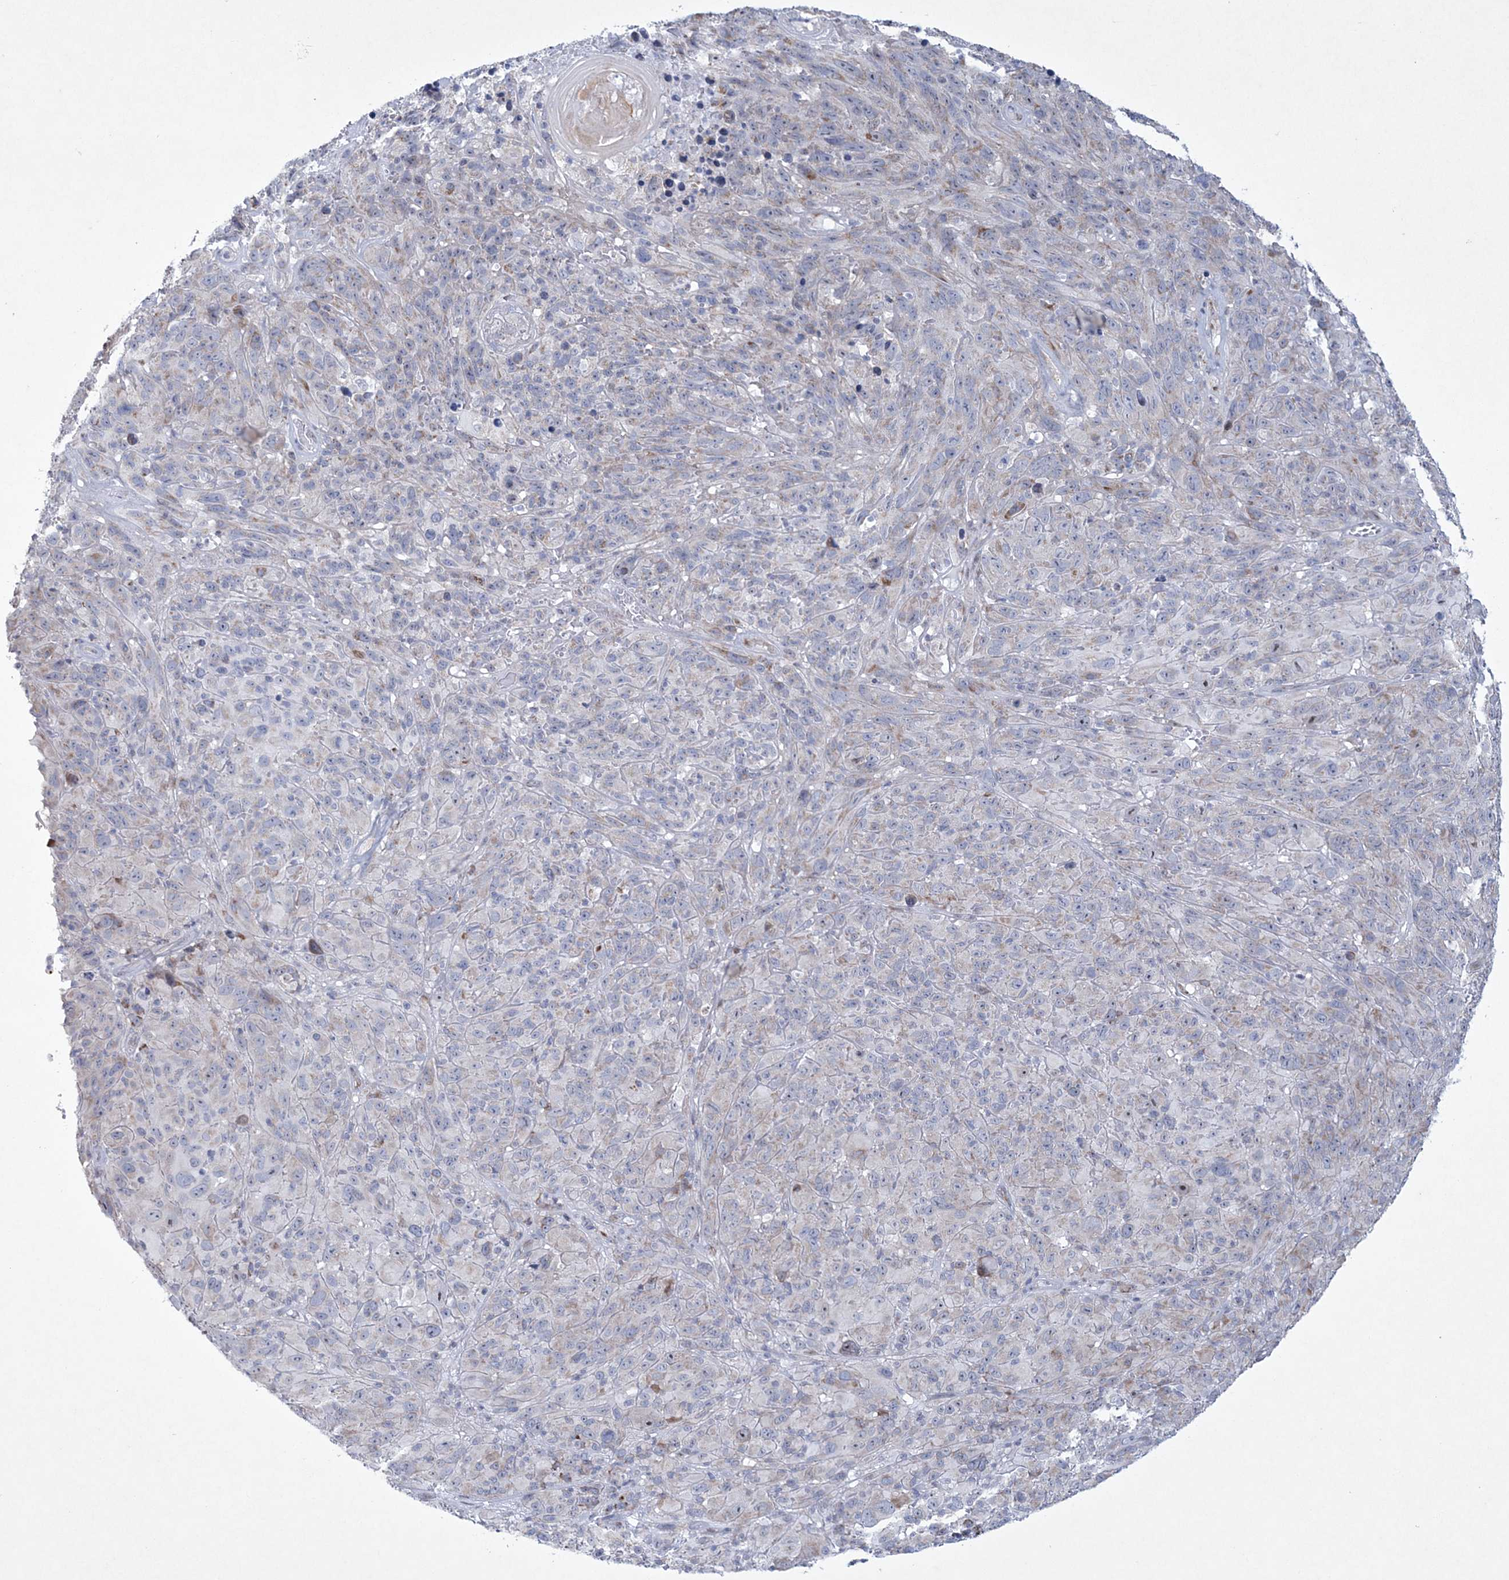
{"staining": {"intensity": "negative", "quantity": "none", "location": "none"}, "tissue": "melanoma", "cell_type": "Tumor cells", "image_type": "cancer", "snomed": [{"axis": "morphology", "description": "Malignant melanoma, NOS"}, {"axis": "topography", "description": "Skin of head"}], "caption": "Immunohistochemistry photomicrograph of melanoma stained for a protein (brown), which demonstrates no positivity in tumor cells.", "gene": "CES4A", "patient": {"sex": "male", "age": 96}}